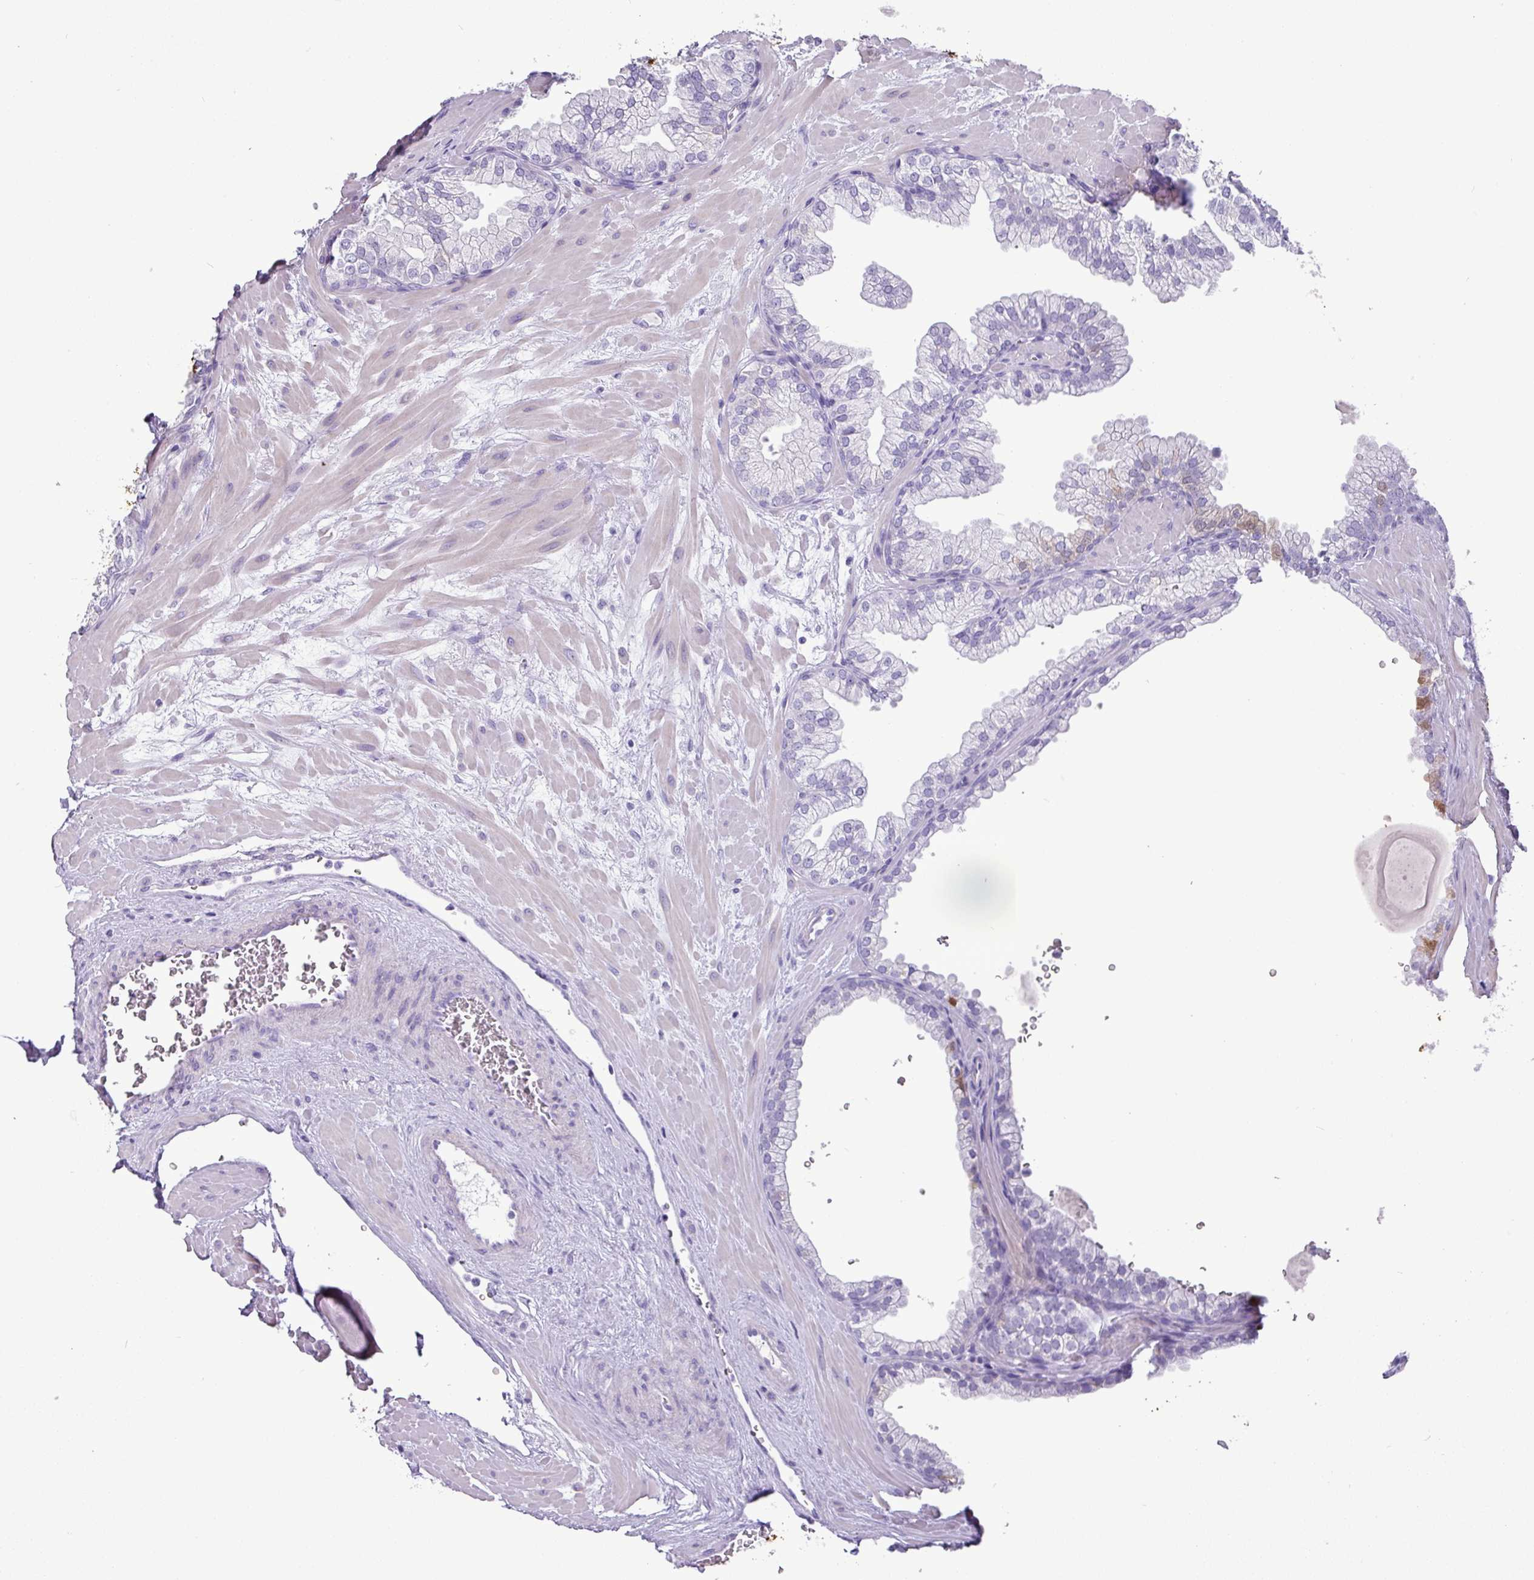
{"staining": {"intensity": "negative", "quantity": "none", "location": "none"}, "tissue": "prostate", "cell_type": "Glandular cells", "image_type": "normal", "snomed": [{"axis": "morphology", "description": "Normal tissue, NOS"}, {"axis": "topography", "description": "Prostate"}, {"axis": "topography", "description": "Peripheral nerve tissue"}], "caption": "Immunohistochemistry of unremarkable prostate demonstrates no positivity in glandular cells.", "gene": "GSTA1", "patient": {"sex": "male", "age": 61}}